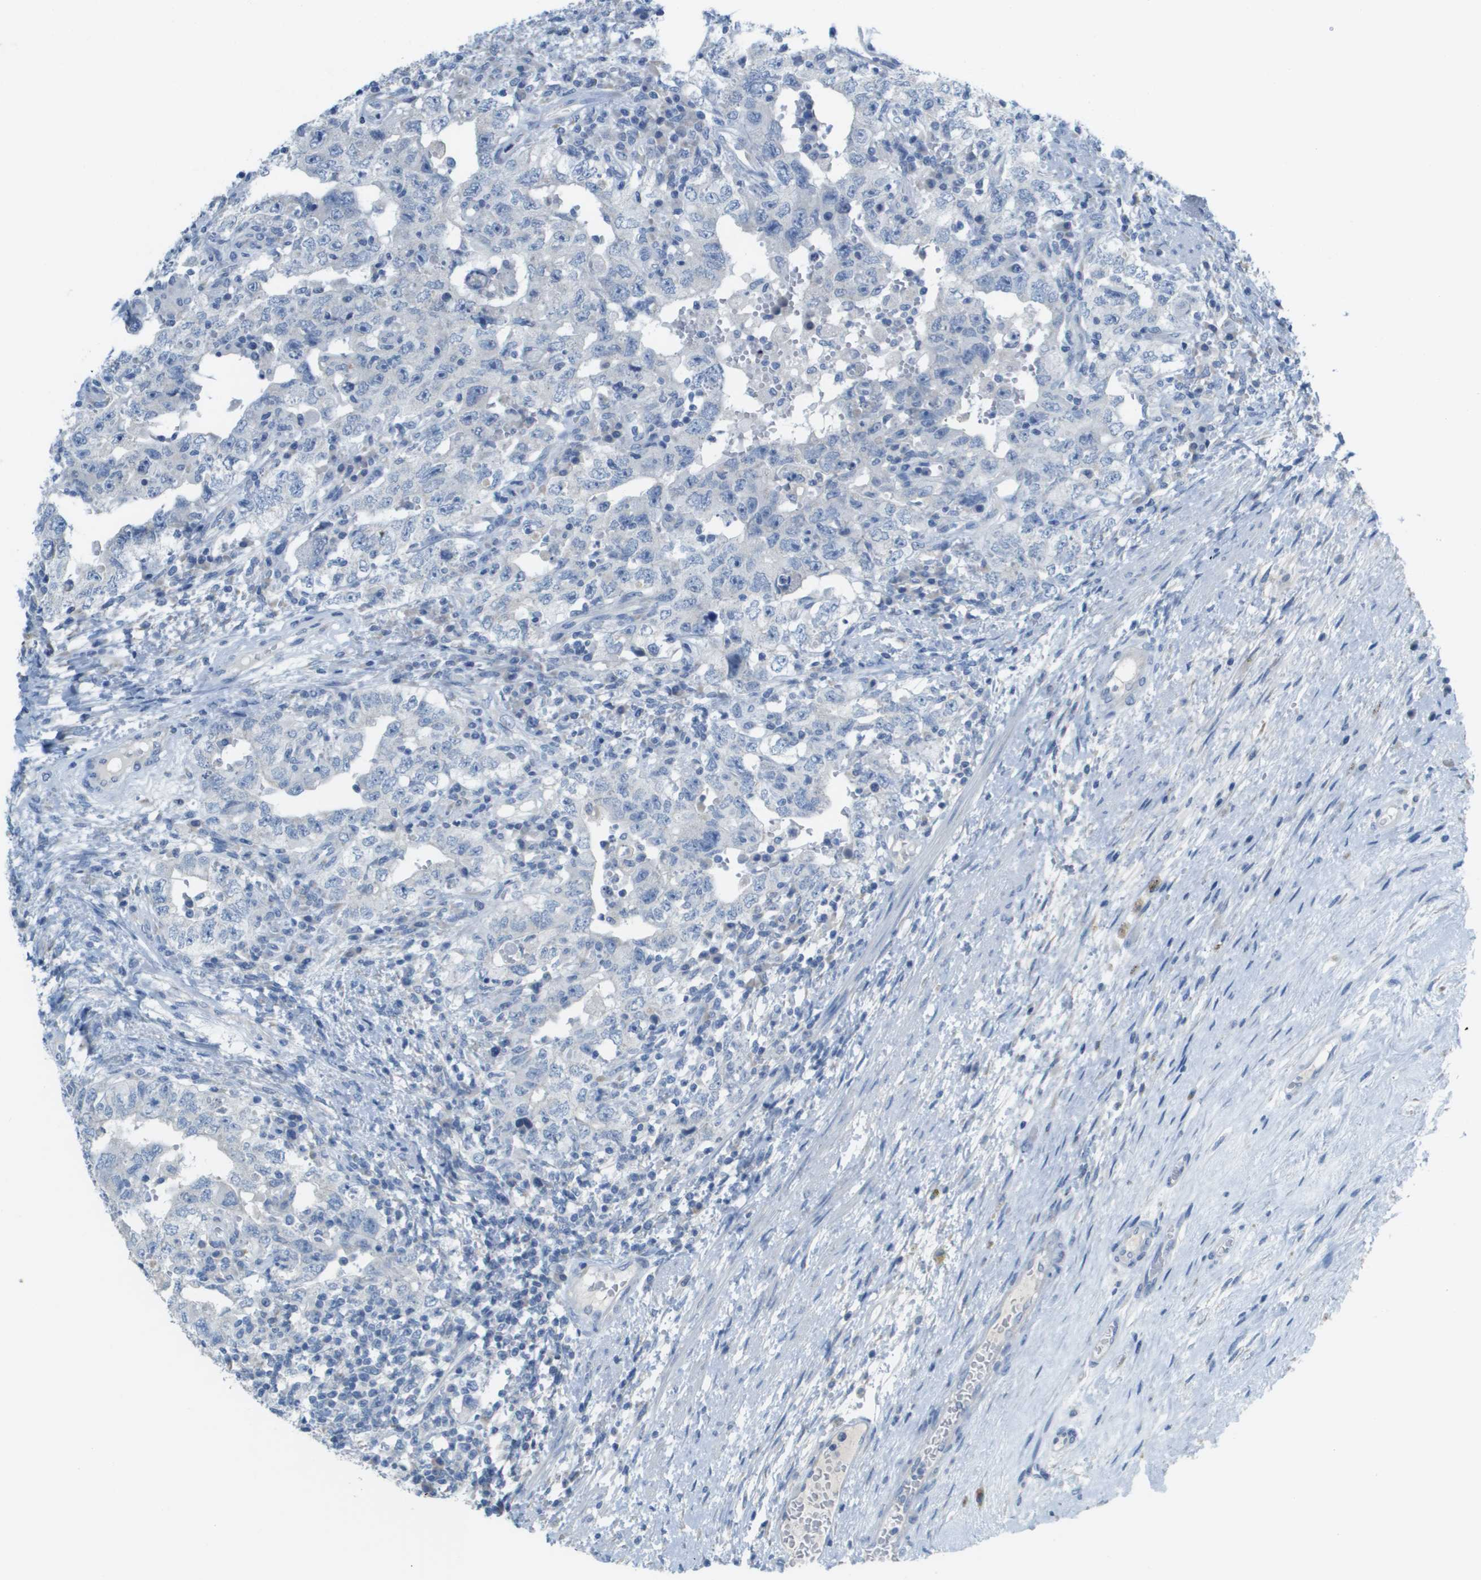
{"staining": {"intensity": "negative", "quantity": "none", "location": "none"}, "tissue": "testis cancer", "cell_type": "Tumor cells", "image_type": "cancer", "snomed": [{"axis": "morphology", "description": "Carcinoma, Embryonal, NOS"}, {"axis": "topography", "description": "Testis"}], "caption": "Tumor cells are negative for brown protein staining in testis cancer (embryonal carcinoma). Brightfield microscopy of immunohistochemistry (IHC) stained with DAB (brown) and hematoxylin (blue), captured at high magnification.", "gene": "PTGDR2", "patient": {"sex": "male", "age": 26}}